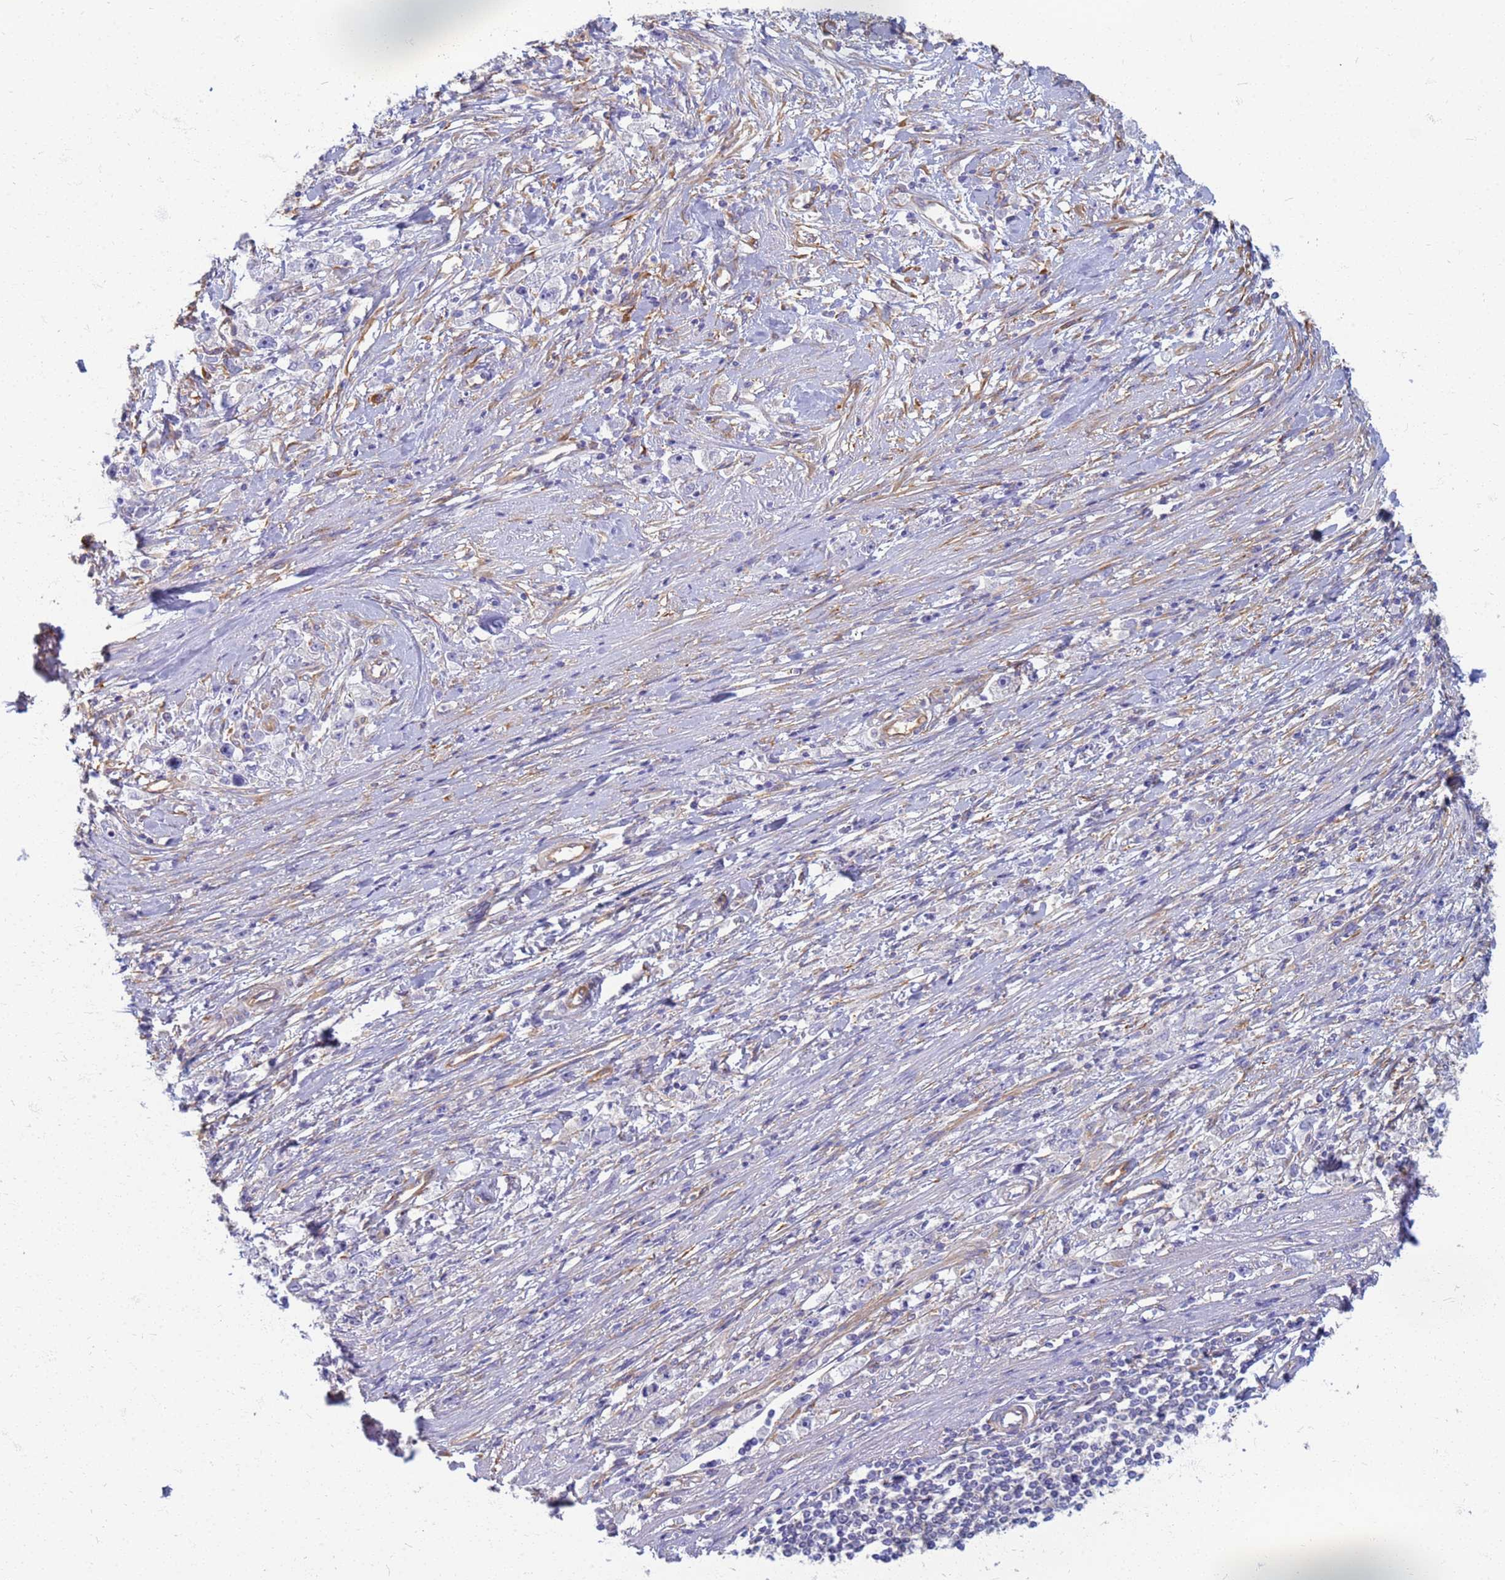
{"staining": {"intensity": "negative", "quantity": "none", "location": "none"}, "tissue": "stomach cancer", "cell_type": "Tumor cells", "image_type": "cancer", "snomed": [{"axis": "morphology", "description": "Adenocarcinoma, NOS"}, {"axis": "topography", "description": "Stomach"}], "caption": "Stomach adenocarcinoma was stained to show a protein in brown. There is no significant positivity in tumor cells. (DAB immunohistochemistry (IHC) with hematoxylin counter stain).", "gene": "EEA1", "patient": {"sex": "female", "age": 59}}